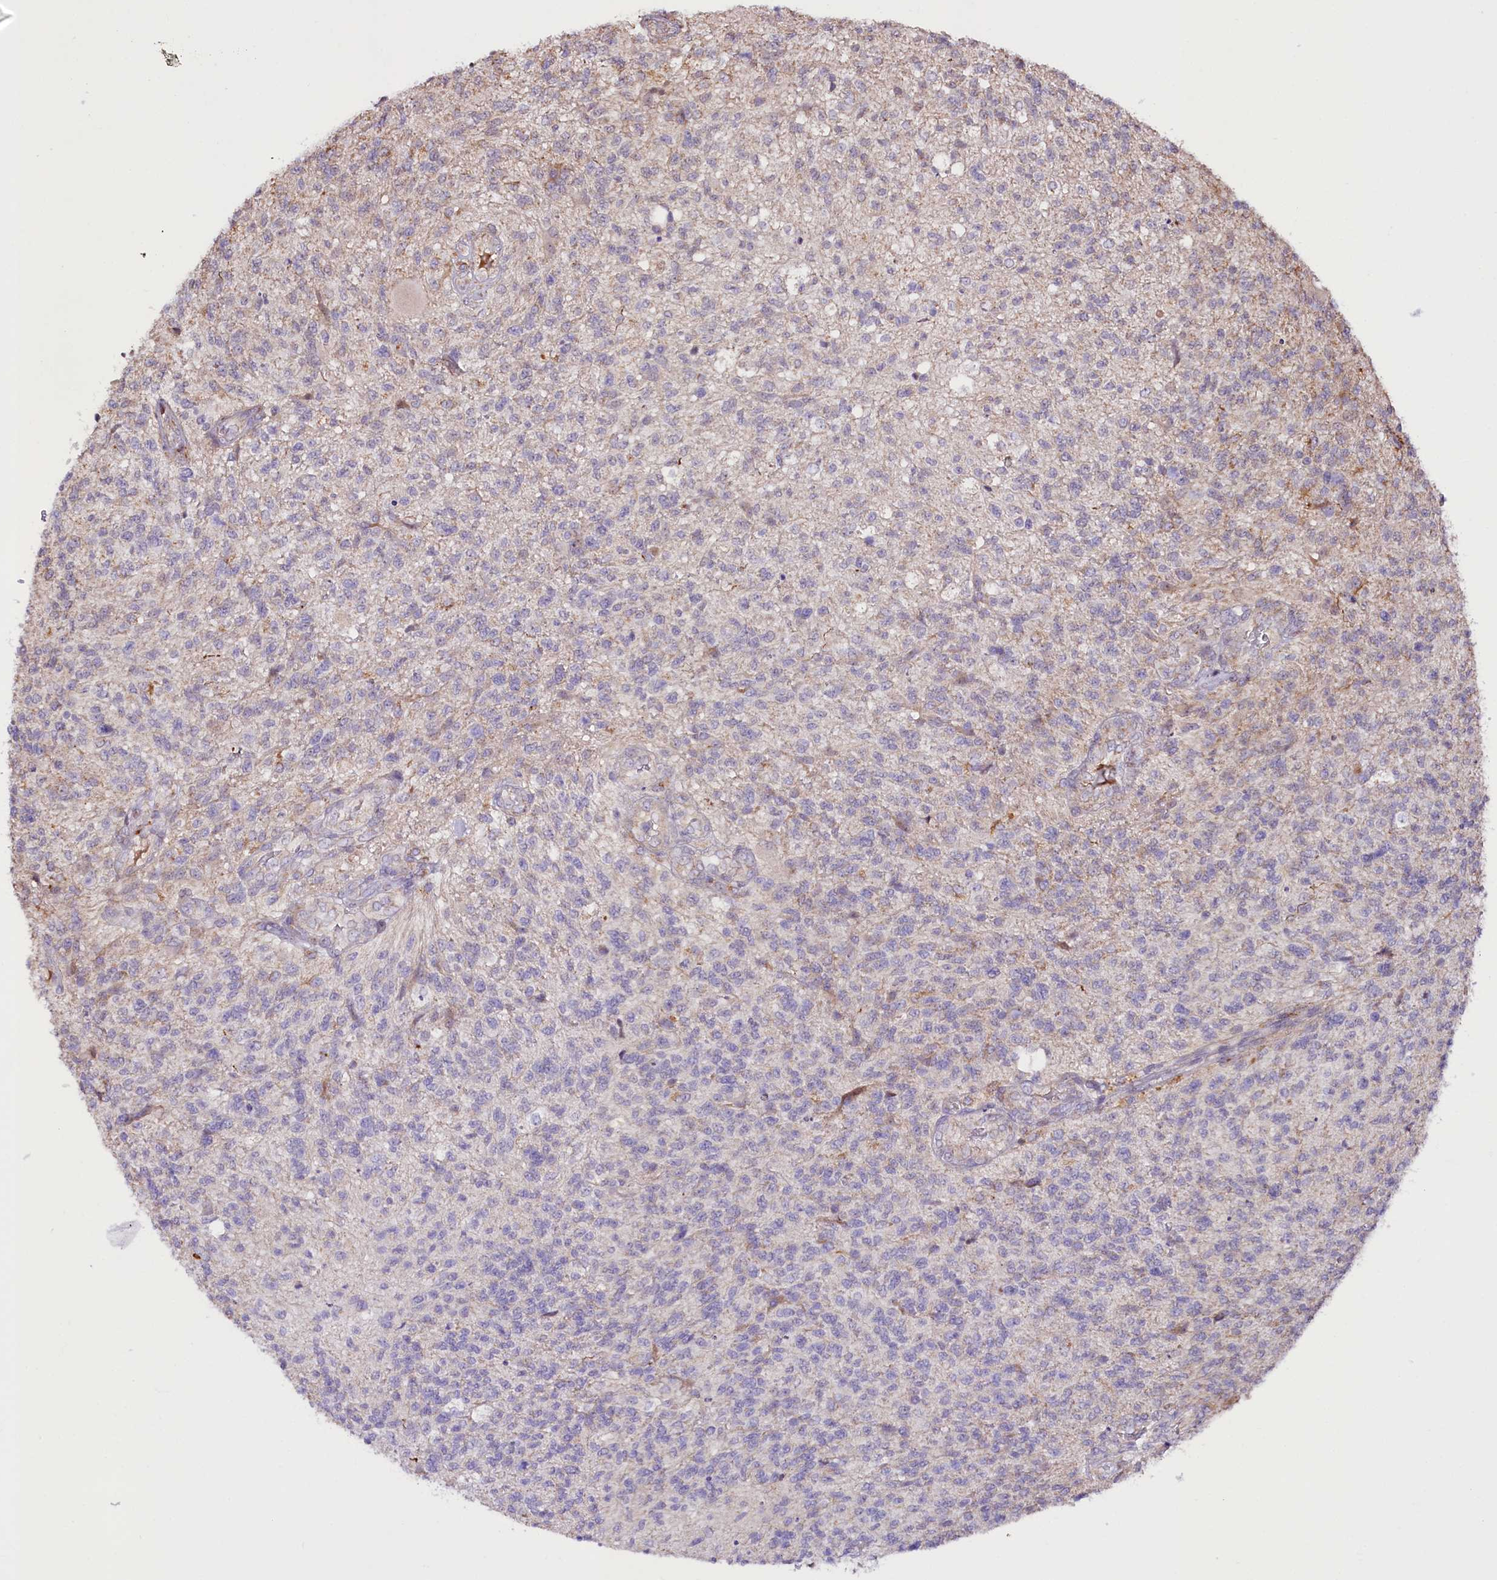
{"staining": {"intensity": "negative", "quantity": "none", "location": "none"}, "tissue": "glioma", "cell_type": "Tumor cells", "image_type": "cancer", "snomed": [{"axis": "morphology", "description": "Glioma, malignant, High grade"}, {"axis": "topography", "description": "Brain"}], "caption": "A high-resolution image shows immunohistochemistry staining of malignant glioma (high-grade), which exhibits no significant staining in tumor cells.", "gene": "ST7", "patient": {"sex": "male", "age": 56}}